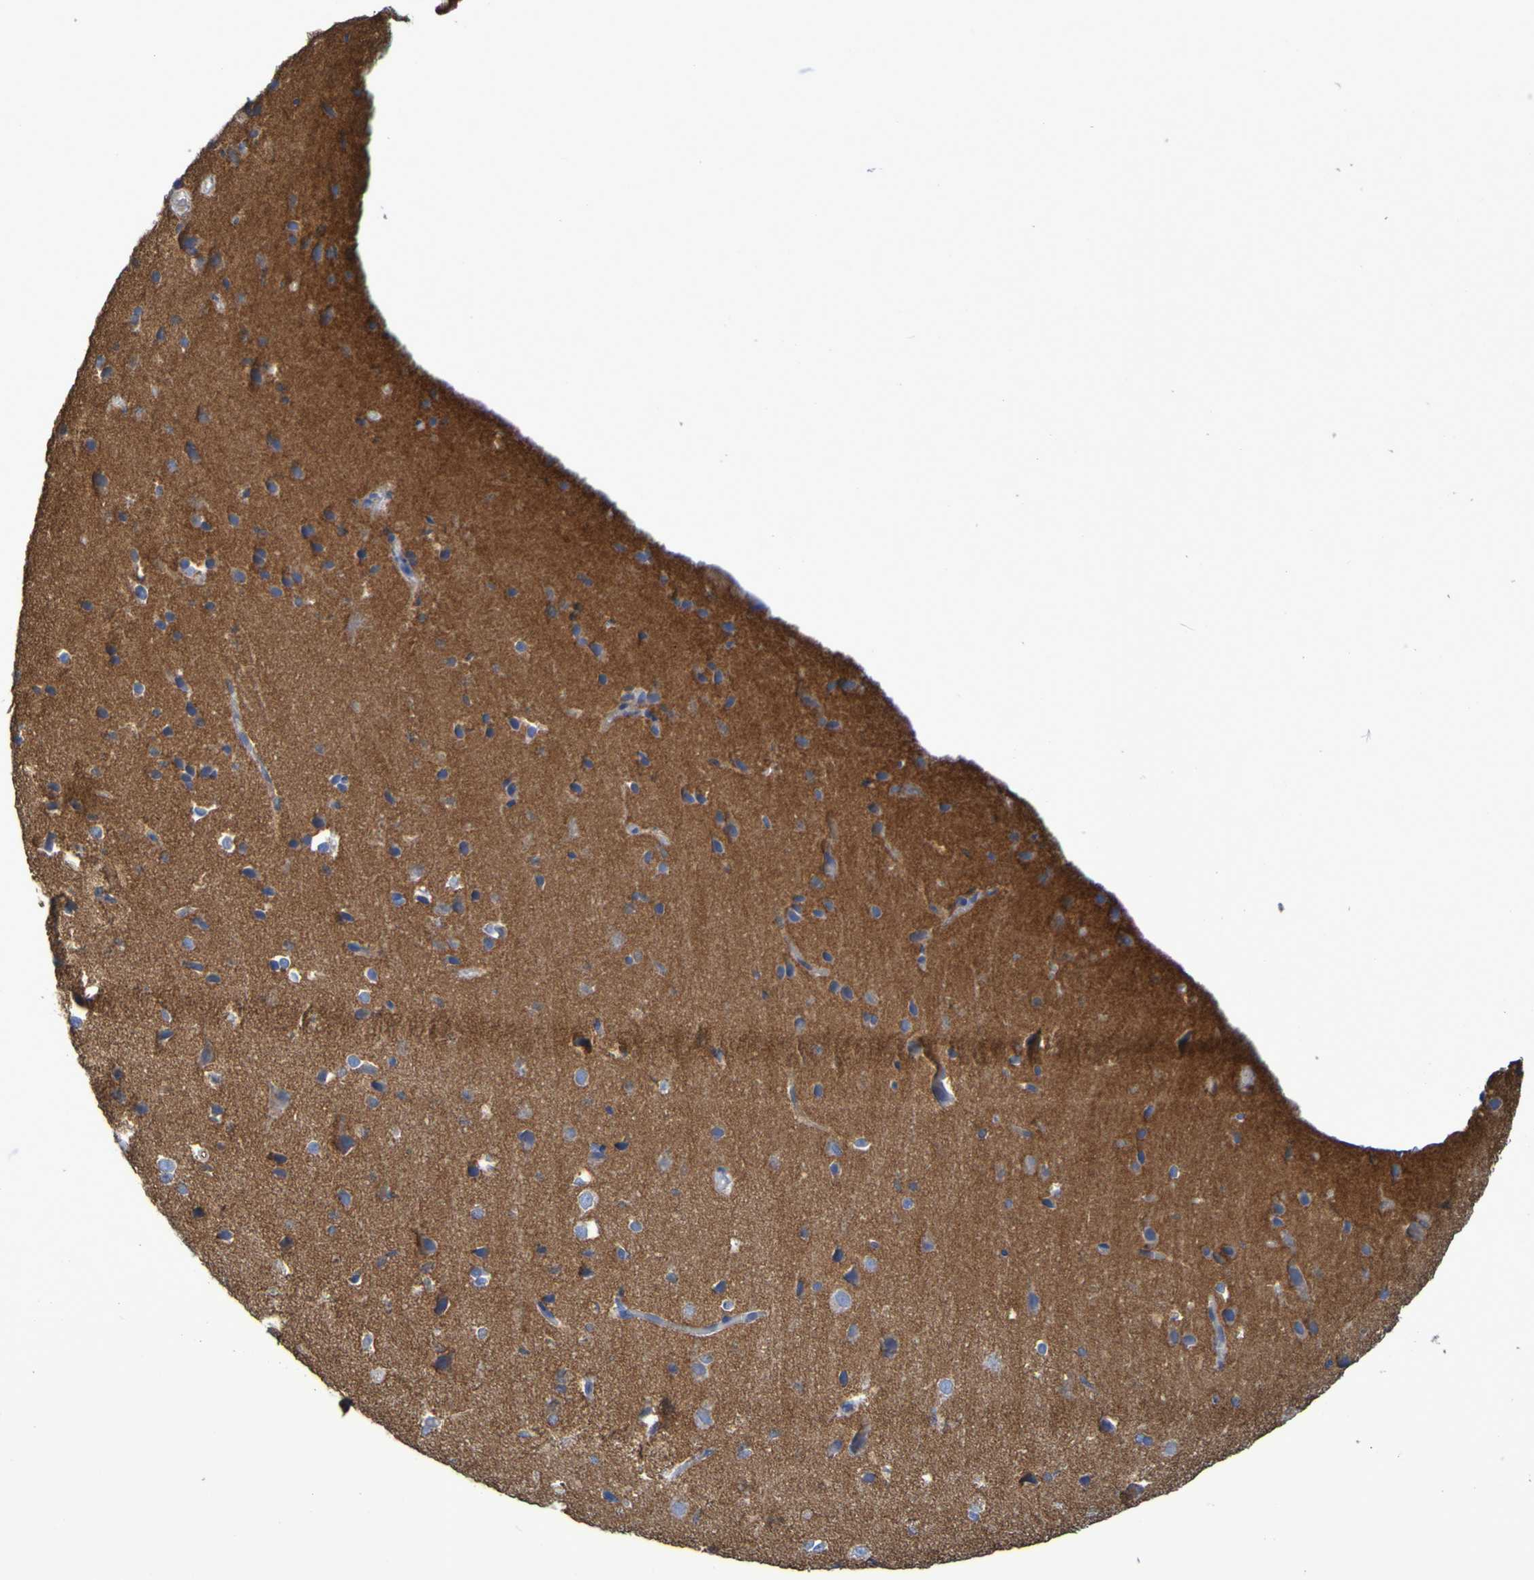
{"staining": {"intensity": "negative", "quantity": "none", "location": "none"}, "tissue": "cerebral cortex", "cell_type": "Endothelial cells", "image_type": "normal", "snomed": [{"axis": "morphology", "description": "Normal tissue, NOS"}, {"axis": "morphology", "description": "Developmental malformation"}, {"axis": "topography", "description": "Cerebral cortex"}], "caption": "Immunohistochemical staining of benign cerebral cortex displays no significant positivity in endothelial cells.", "gene": "CNTN2", "patient": {"sex": "female", "age": 30}}